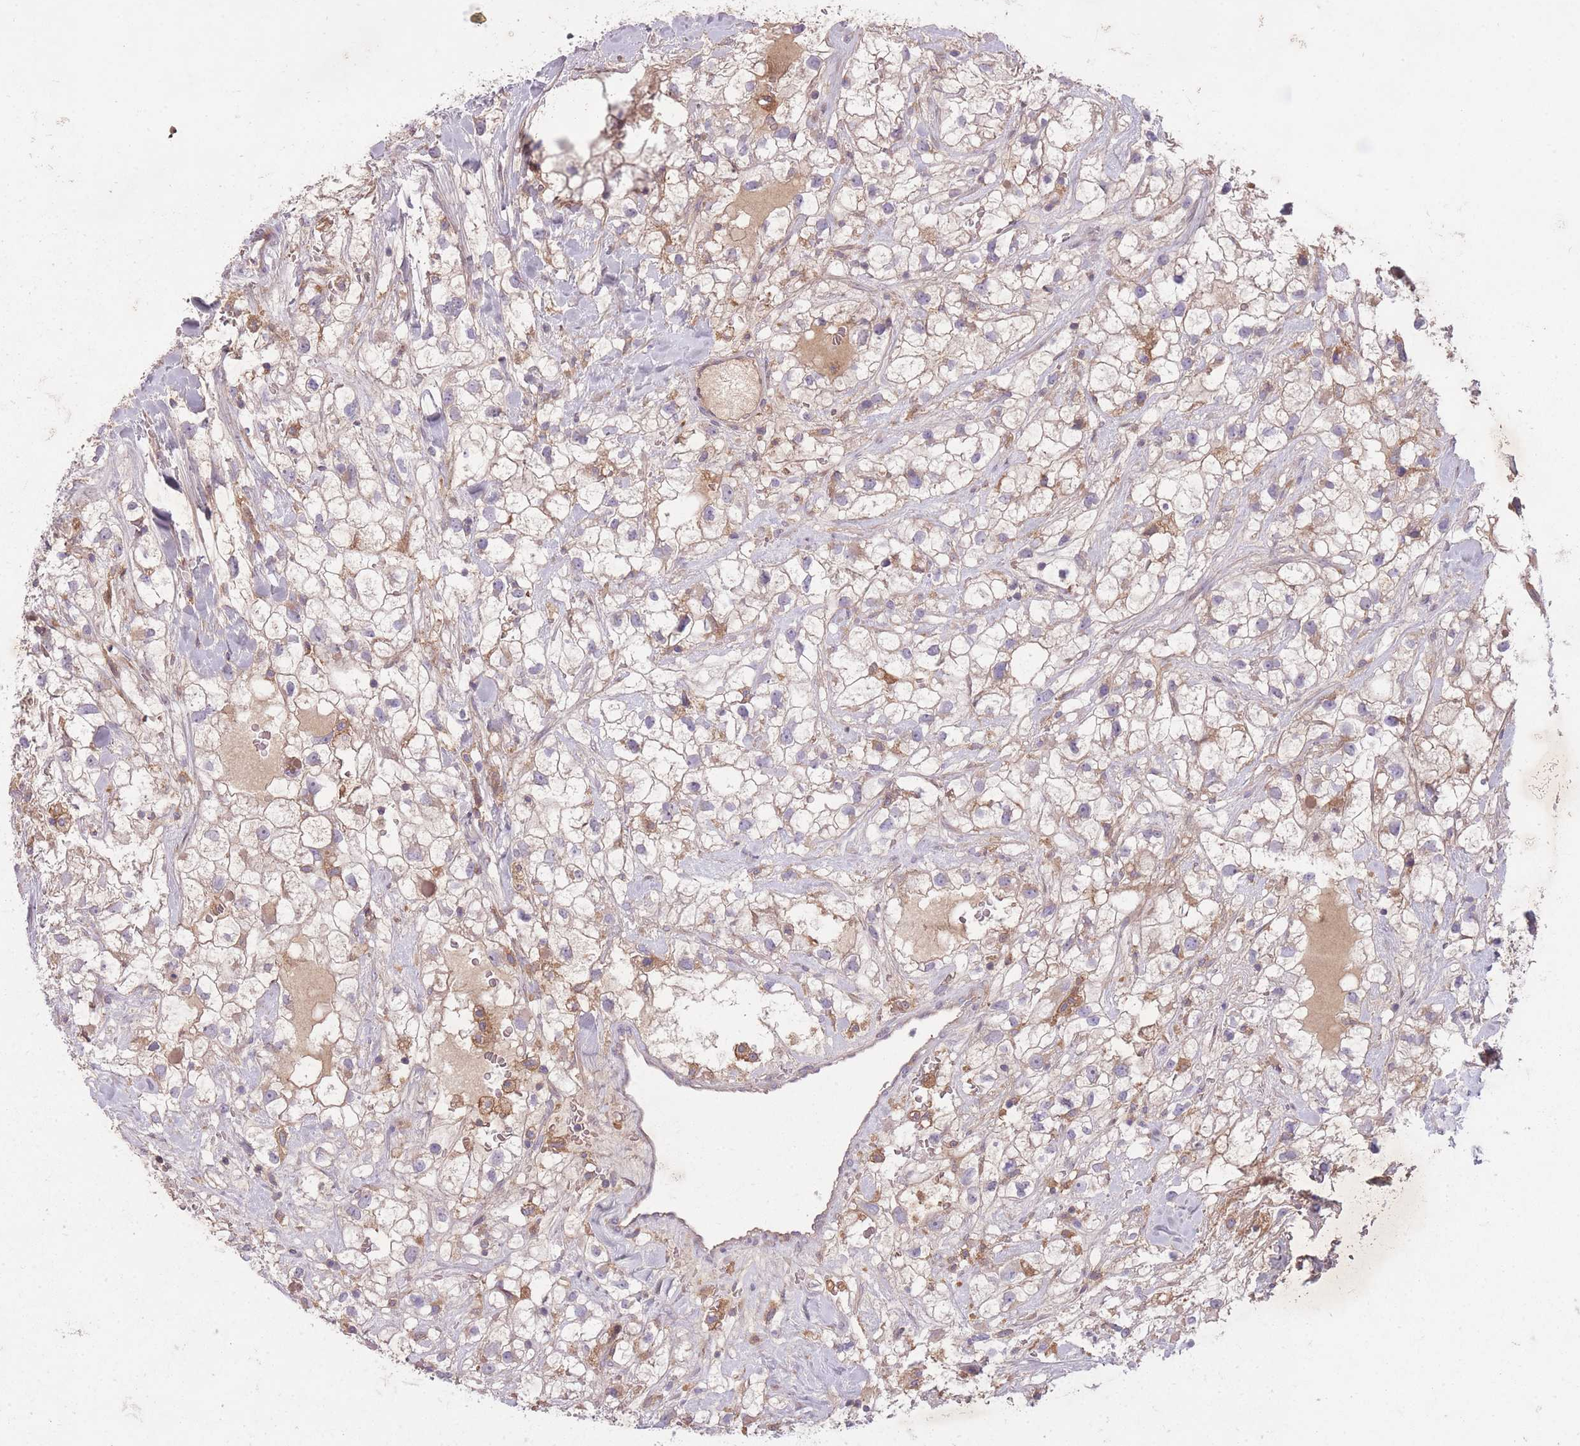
{"staining": {"intensity": "moderate", "quantity": "25%-75%", "location": "cytoplasmic/membranous"}, "tissue": "renal cancer", "cell_type": "Tumor cells", "image_type": "cancer", "snomed": [{"axis": "morphology", "description": "Adenocarcinoma, NOS"}, {"axis": "topography", "description": "Kidney"}], "caption": "Immunohistochemistry (IHC) staining of renal adenocarcinoma, which shows medium levels of moderate cytoplasmic/membranous expression in approximately 25%-75% of tumor cells indicating moderate cytoplasmic/membranous protein positivity. The staining was performed using DAB (3,3'-diaminobenzidine) (brown) for protein detection and nuclei were counterstained in hematoxylin (blue).", "gene": "OR2V2", "patient": {"sex": "male", "age": 59}}